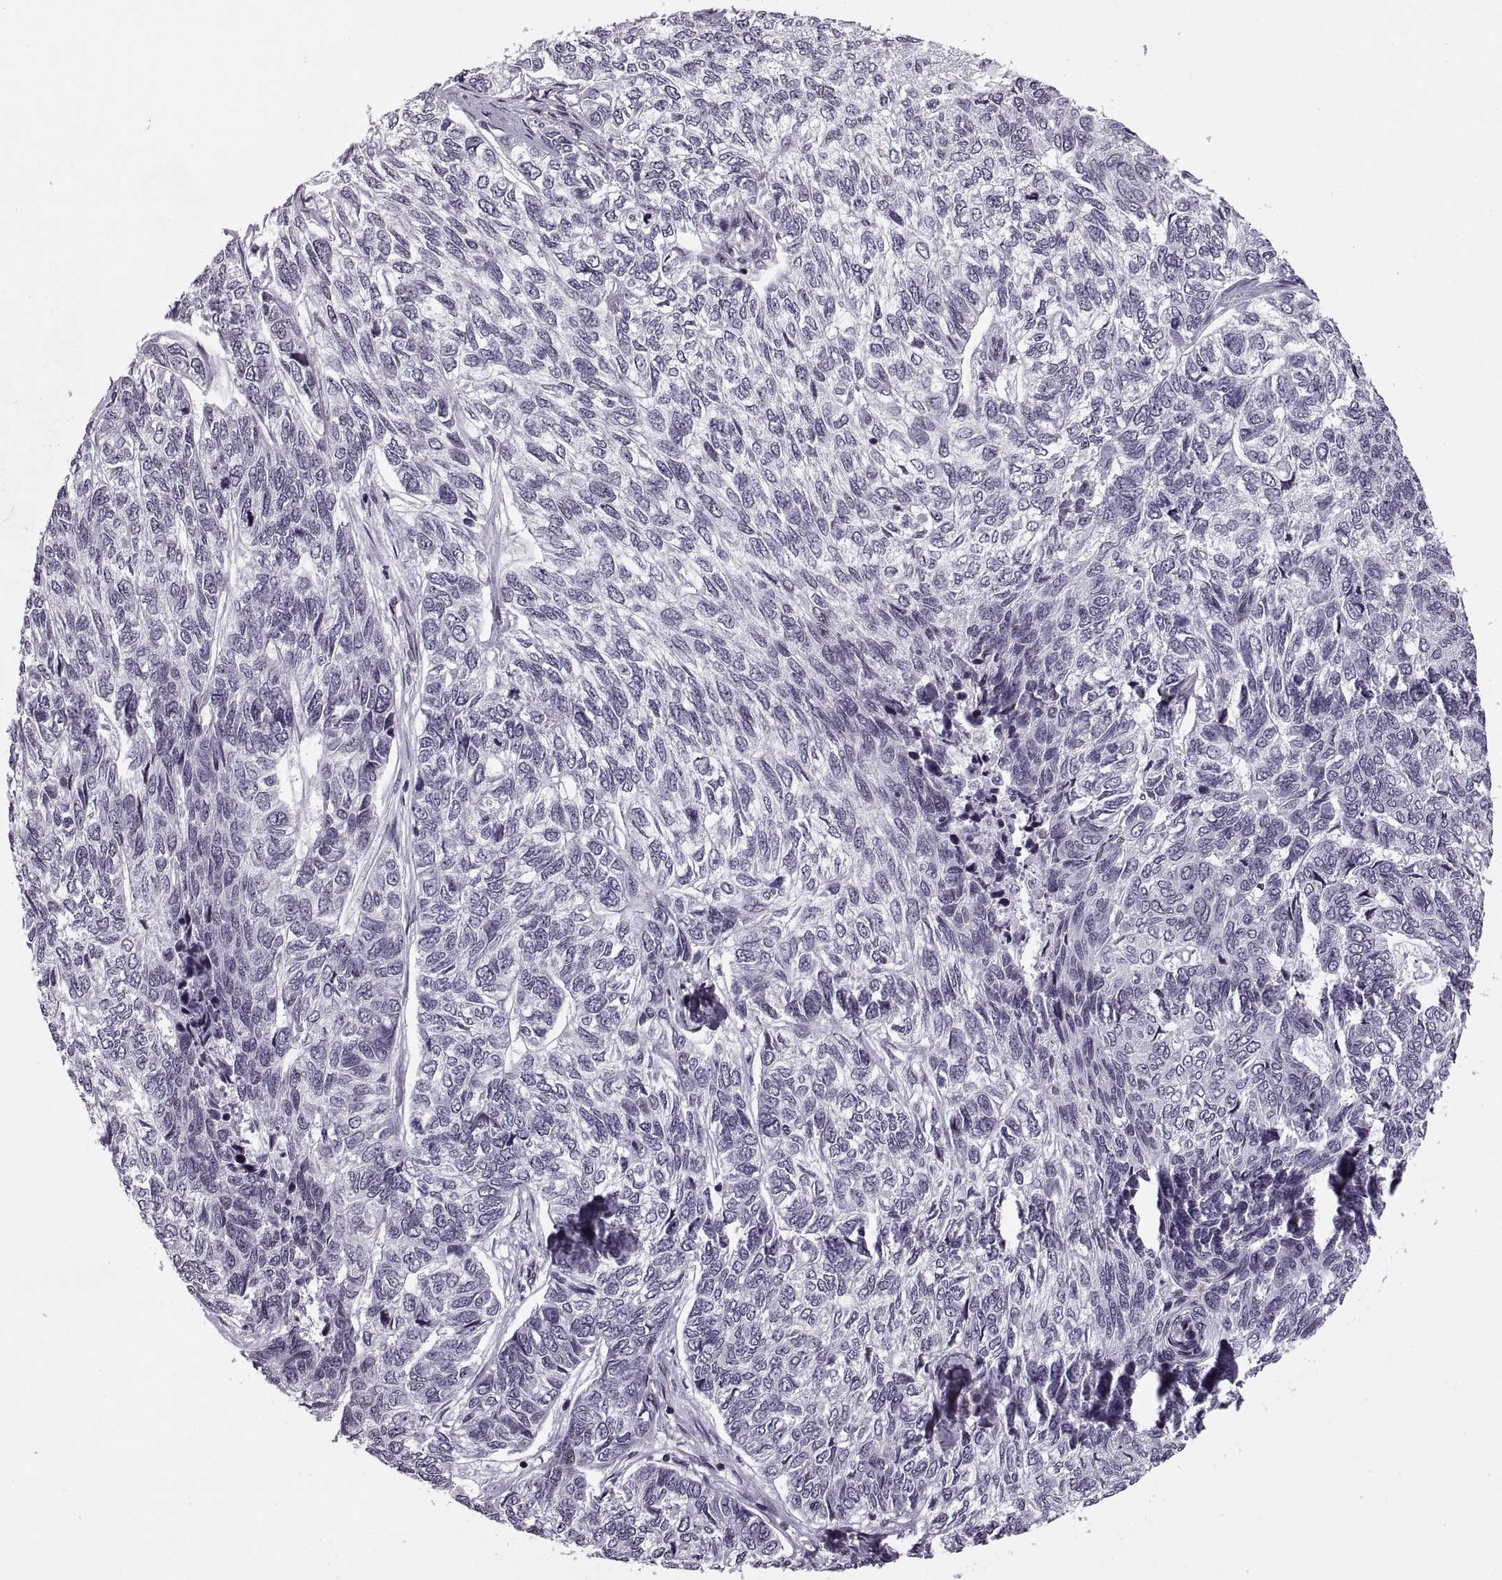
{"staining": {"intensity": "negative", "quantity": "none", "location": "none"}, "tissue": "skin cancer", "cell_type": "Tumor cells", "image_type": "cancer", "snomed": [{"axis": "morphology", "description": "Basal cell carcinoma"}, {"axis": "topography", "description": "Skin"}], "caption": "High magnification brightfield microscopy of basal cell carcinoma (skin) stained with DAB (brown) and counterstained with hematoxylin (blue): tumor cells show no significant expression.", "gene": "H1-8", "patient": {"sex": "female", "age": 65}}